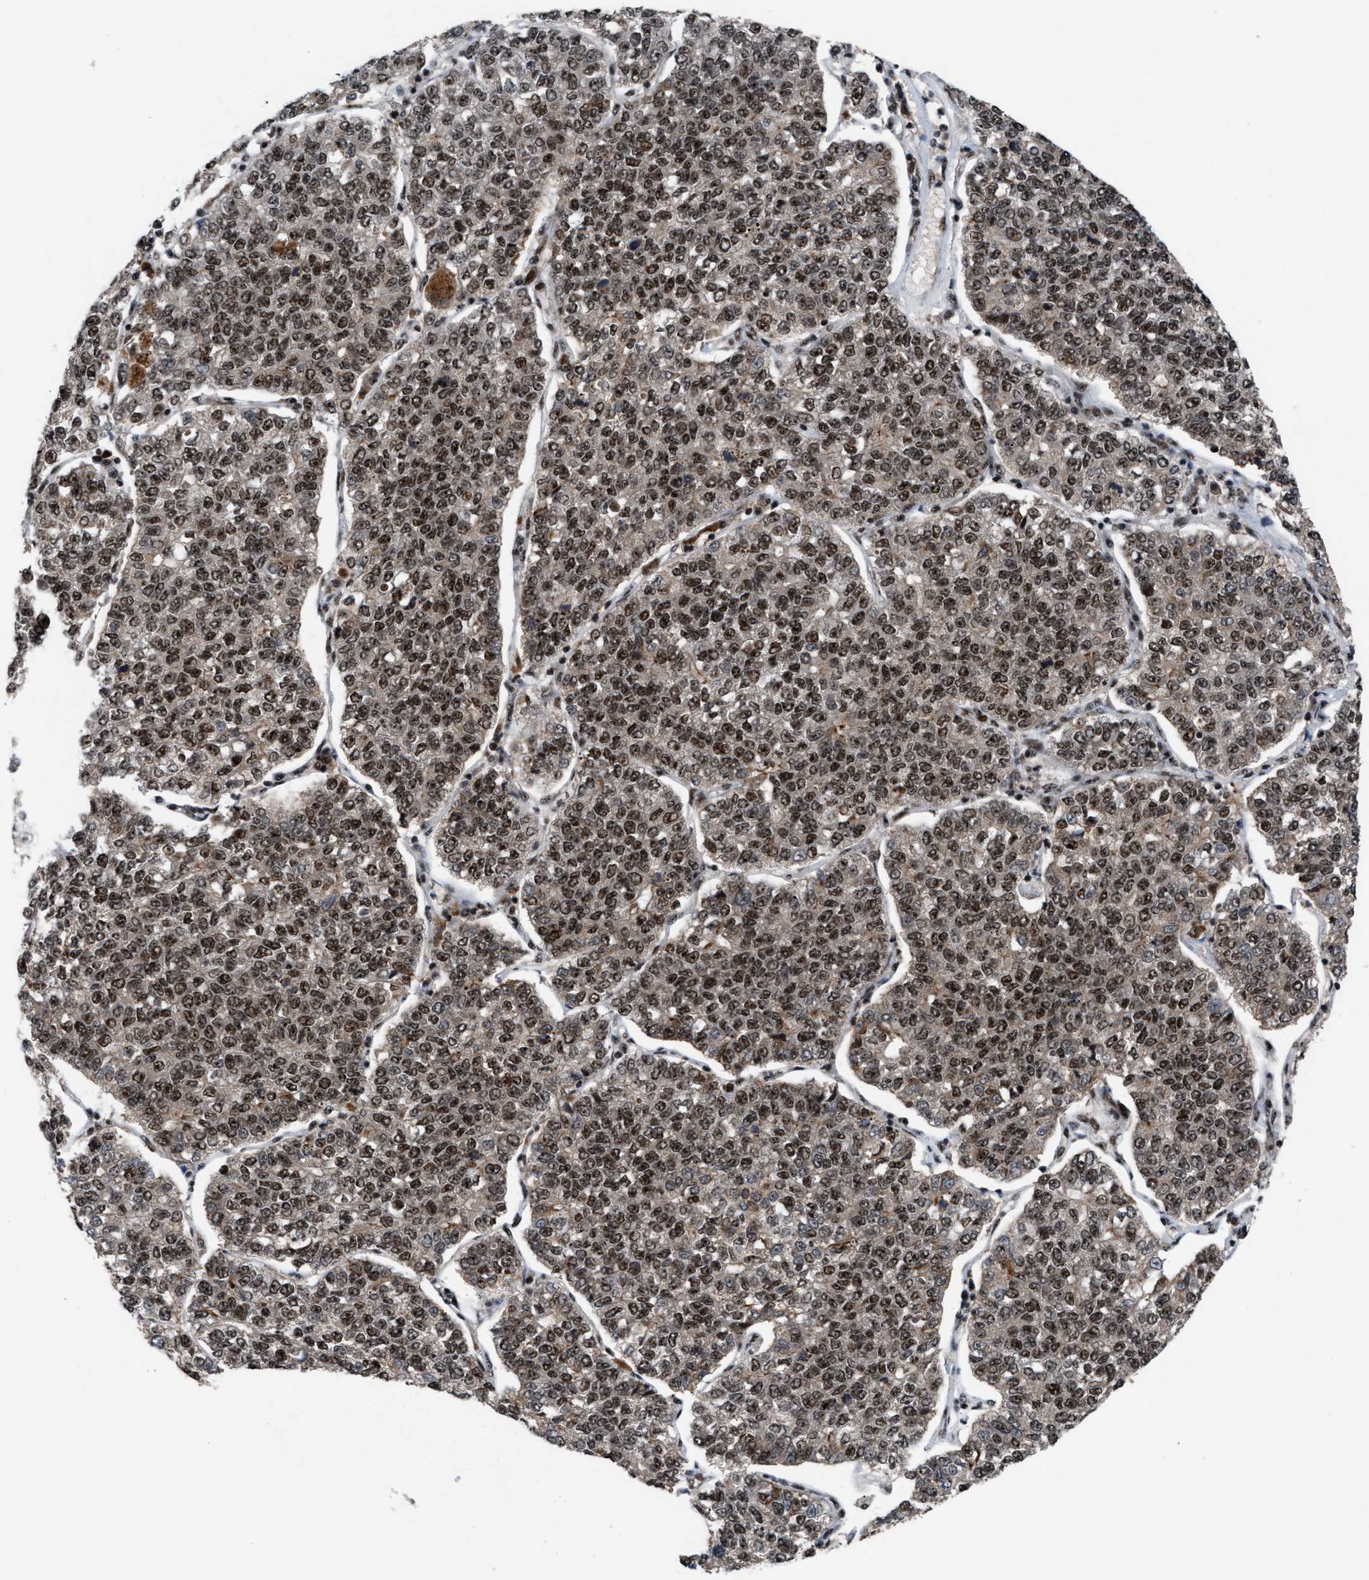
{"staining": {"intensity": "moderate", "quantity": ">75%", "location": "nuclear"}, "tissue": "lung cancer", "cell_type": "Tumor cells", "image_type": "cancer", "snomed": [{"axis": "morphology", "description": "Adenocarcinoma, NOS"}, {"axis": "topography", "description": "Lung"}], "caption": "Human adenocarcinoma (lung) stained with a protein marker displays moderate staining in tumor cells.", "gene": "PRPF4", "patient": {"sex": "male", "age": 49}}